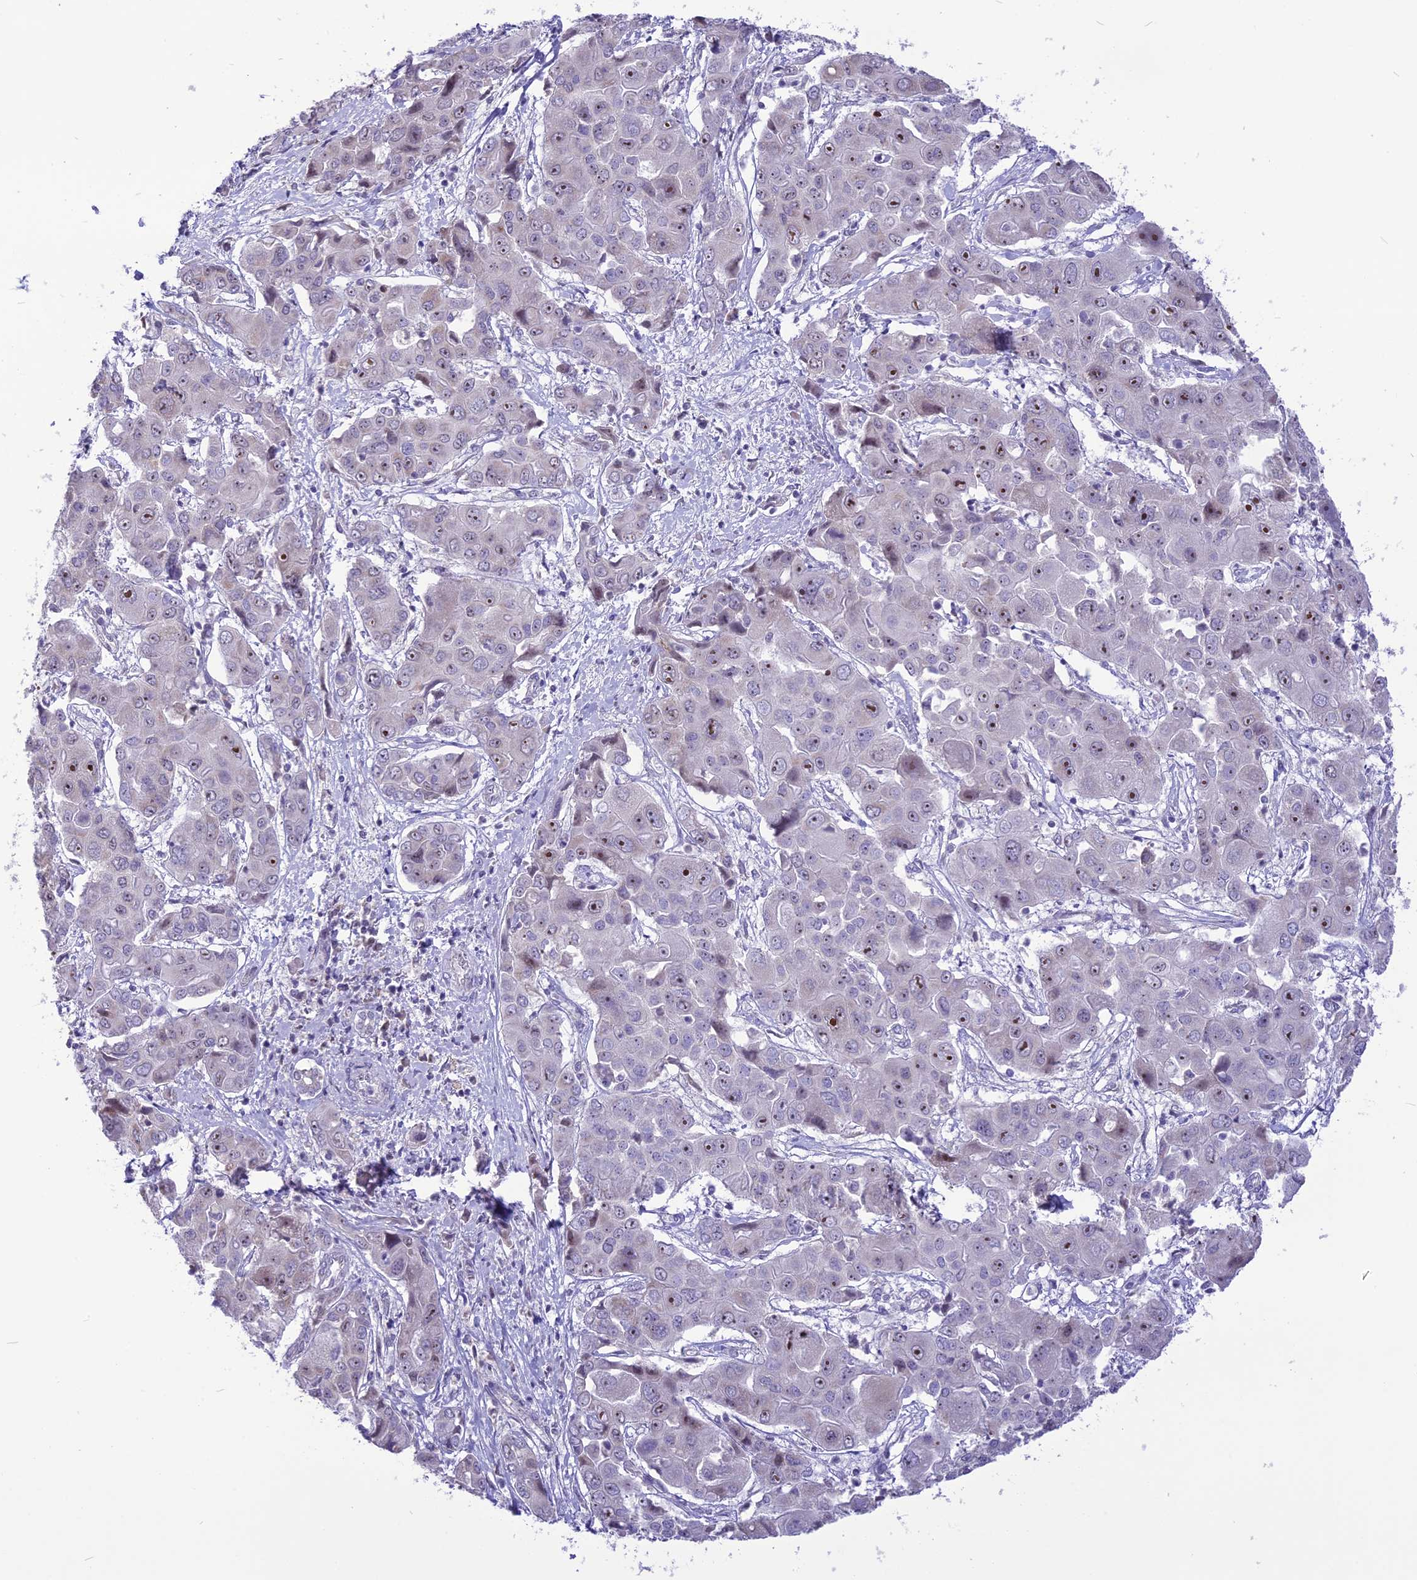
{"staining": {"intensity": "moderate", "quantity": "<25%", "location": "nuclear"}, "tissue": "liver cancer", "cell_type": "Tumor cells", "image_type": "cancer", "snomed": [{"axis": "morphology", "description": "Cholangiocarcinoma"}, {"axis": "topography", "description": "Liver"}], "caption": "Liver cancer (cholangiocarcinoma) stained for a protein (brown) shows moderate nuclear positive positivity in about <25% of tumor cells.", "gene": "CMSS1", "patient": {"sex": "male", "age": 67}}